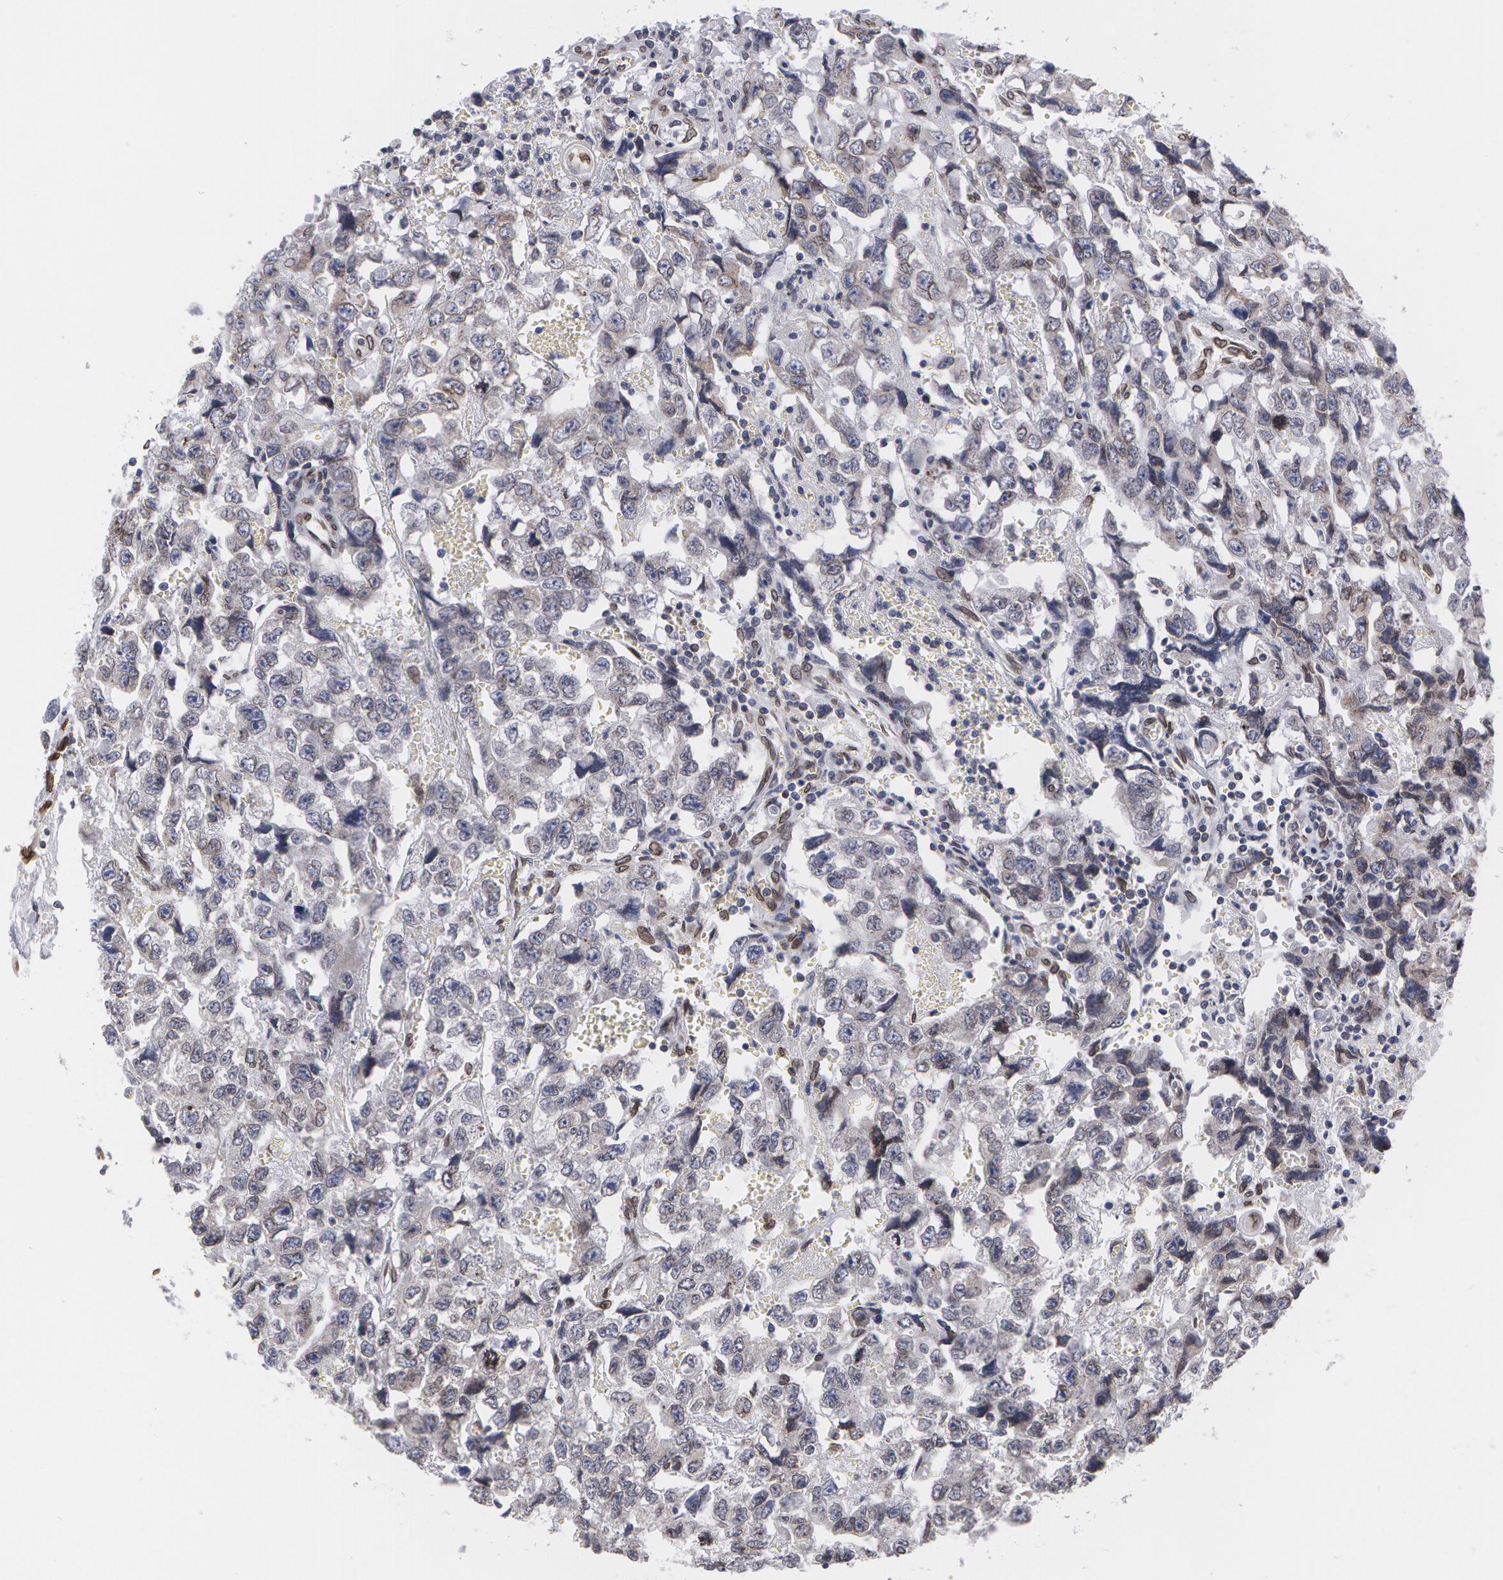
{"staining": {"intensity": "moderate", "quantity": "25%-75%", "location": "nuclear"}, "tissue": "testis cancer", "cell_type": "Tumor cells", "image_type": "cancer", "snomed": [{"axis": "morphology", "description": "Carcinoma, Embryonal, NOS"}, {"axis": "topography", "description": "Testis"}], "caption": "A brown stain shows moderate nuclear positivity of a protein in human testis embryonal carcinoma tumor cells.", "gene": "EMD", "patient": {"sex": "male", "age": 31}}